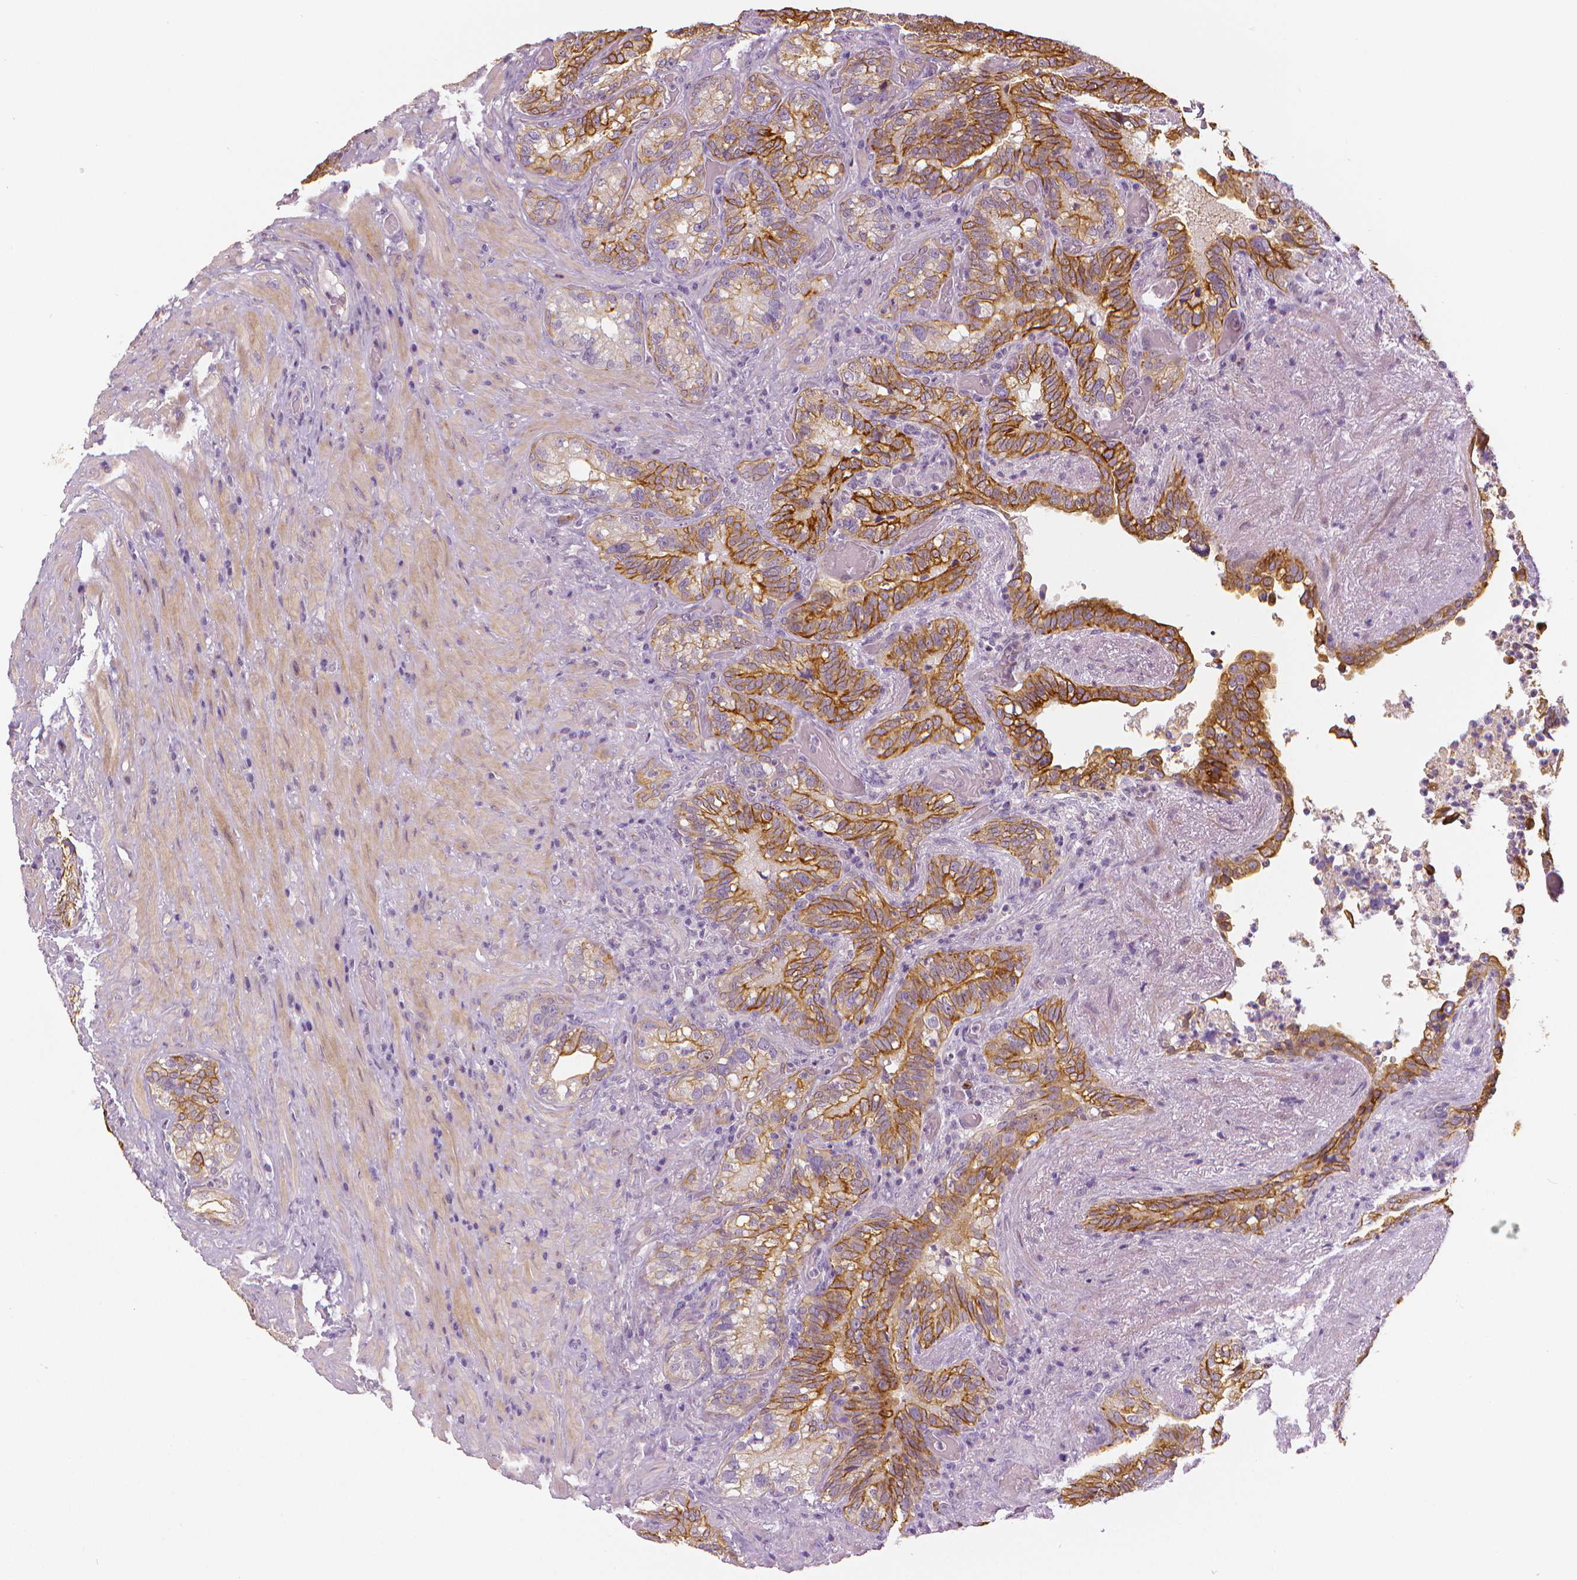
{"staining": {"intensity": "strong", "quantity": "25%-75%", "location": "cytoplasmic/membranous"}, "tissue": "seminal vesicle", "cell_type": "Glandular cells", "image_type": "normal", "snomed": [{"axis": "morphology", "description": "Normal tissue, NOS"}, {"axis": "topography", "description": "Seminal veicle"}], "caption": "The immunohistochemical stain highlights strong cytoplasmic/membranous positivity in glandular cells of benign seminal vesicle. Nuclei are stained in blue.", "gene": "MKI67", "patient": {"sex": "male", "age": 68}}